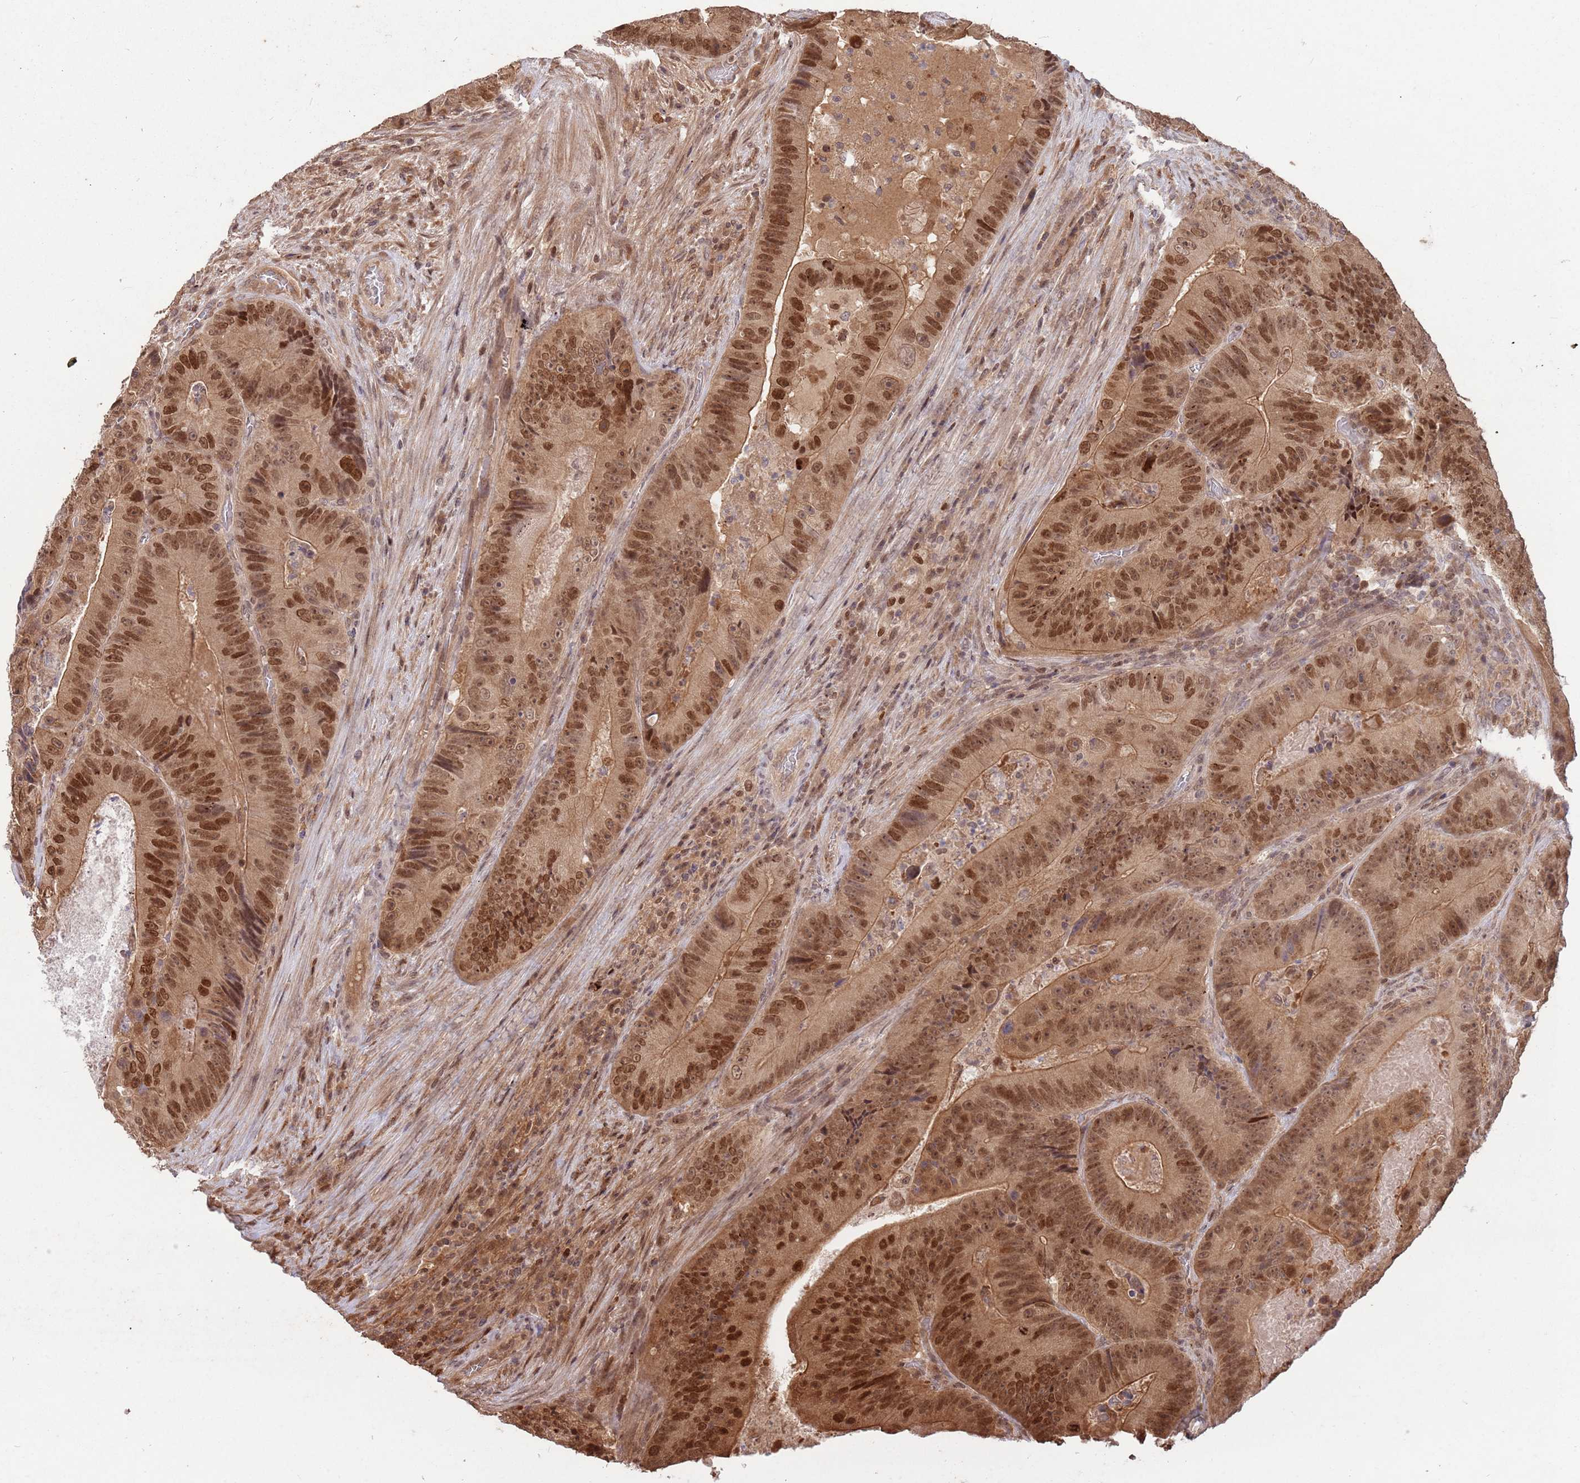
{"staining": {"intensity": "strong", "quantity": ">75%", "location": "cytoplasmic/membranous,nuclear"}, "tissue": "colorectal cancer", "cell_type": "Tumor cells", "image_type": "cancer", "snomed": [{"axis": "morphology", "description": "Adenocarcinoma, NOS"}, {"axis": "topography", "description": "Colon"}], "caption": "IHC photomicrograph of neoplastic tissue: human colorectal adenocarcinoma stained using IHC demonstrates high levels of strong protein expression localized specifically in the cytoplasmic/membranous and nuclear of tumor cells, appearing as a cytoplasmic/membranous and nuclear brown color.", "gene": "SALL1", "patient": {"sex": "female", "age": 86}}